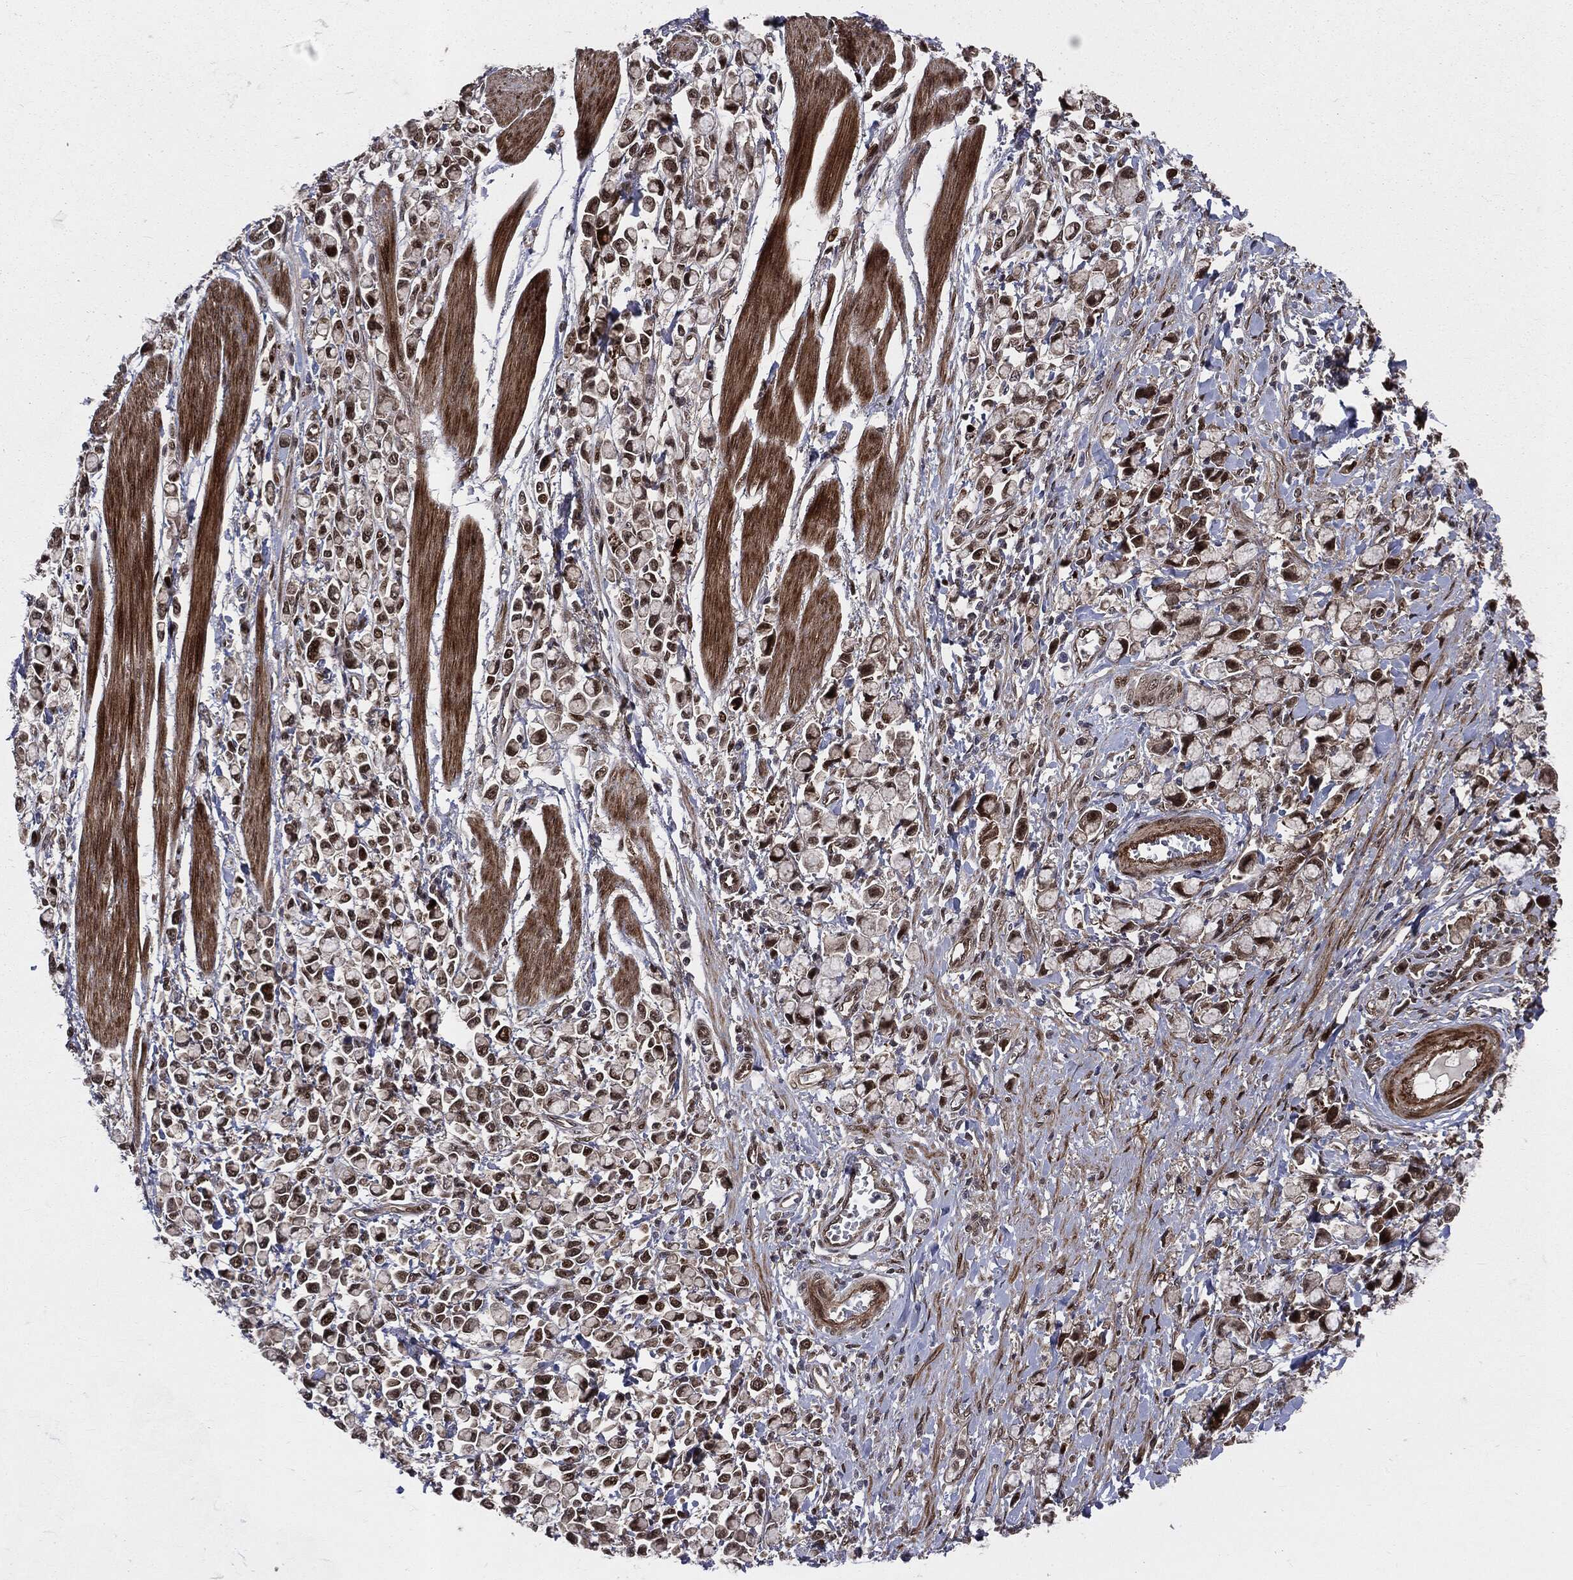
{"staining": {"intensity": "strong", "quantity": ">75%", "location": "nuclear"}, "tissue": "stomach cancer", "cell_type": "Tumor cells", "image_type": "cancer", "snomed": [{"axis": "morphology", "description": "Adenocarcinoma, NOS"}, {"axis": "topography", "description": "Stomach"}], "caption": "This photomicrograph exhibits adenocarcinoma (stomach) stained with immunohistochemistry to label a protein in brown. The nuclear of tumor cells show strong positivity for the protein. Nuclei are counter-stained blue.", "gene": "SMAD4", "patient": {"sex": "female", "age": 81}}